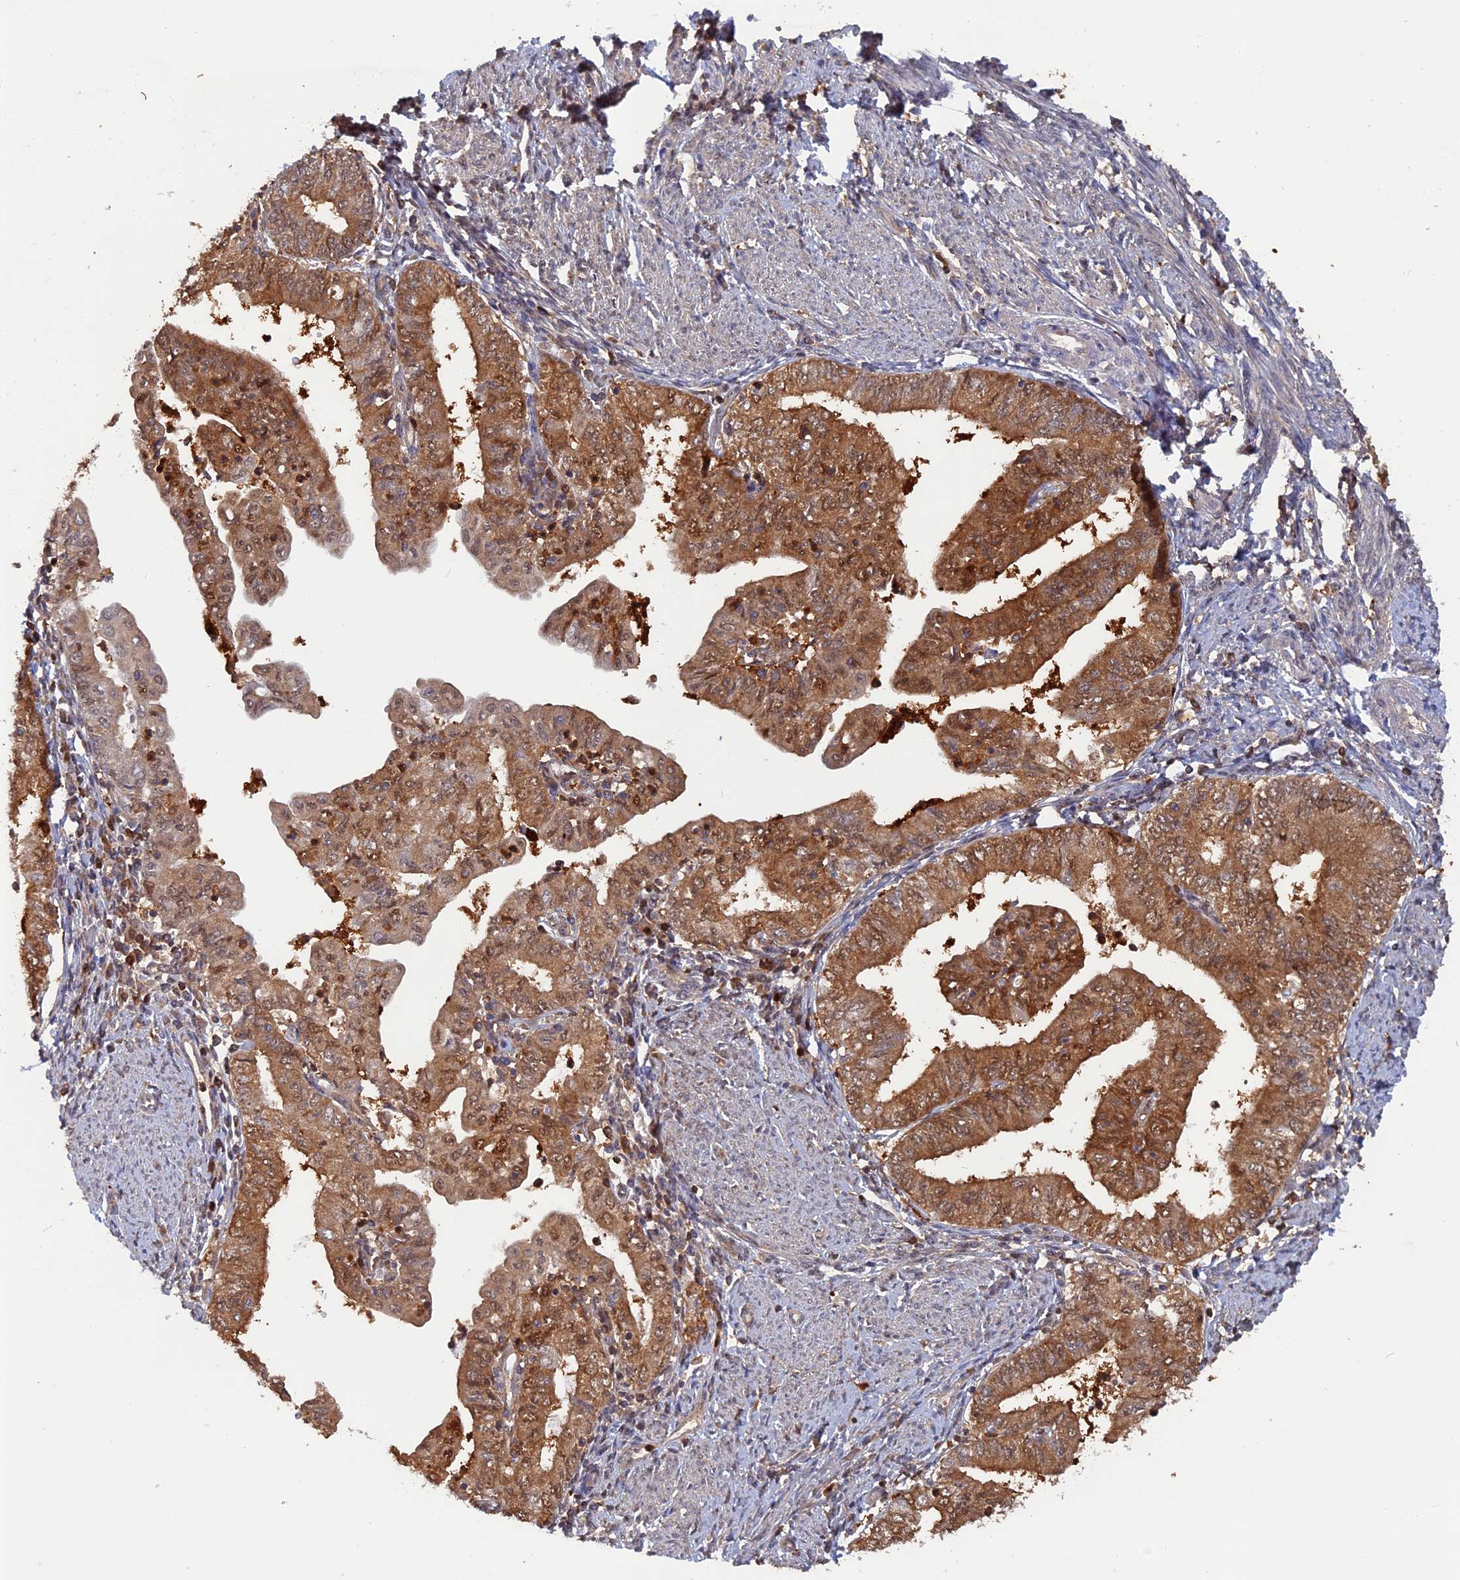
{"staining": {"intensity": "moderate", "quantity": ">75%", "location": "cytoplasmic/membranous,nuclear"}, "tissue": "endometrial cancer", "cell_type": "Tumor cells", "image_type": "cancer", "snomed": [{"axis": "morphology", "description": "Adenocarcinoma, NOS"}, {"axis": "topography", "description": "Endometrium"}], "caption": "Moderate cytoplasmic/membranous and nuclear expression for a protein is seen in about >75% of tumor cells of endometrial cancer using IHC.", "gene": "BLVRA", "patient": {"sex": "female", "age": 66}}